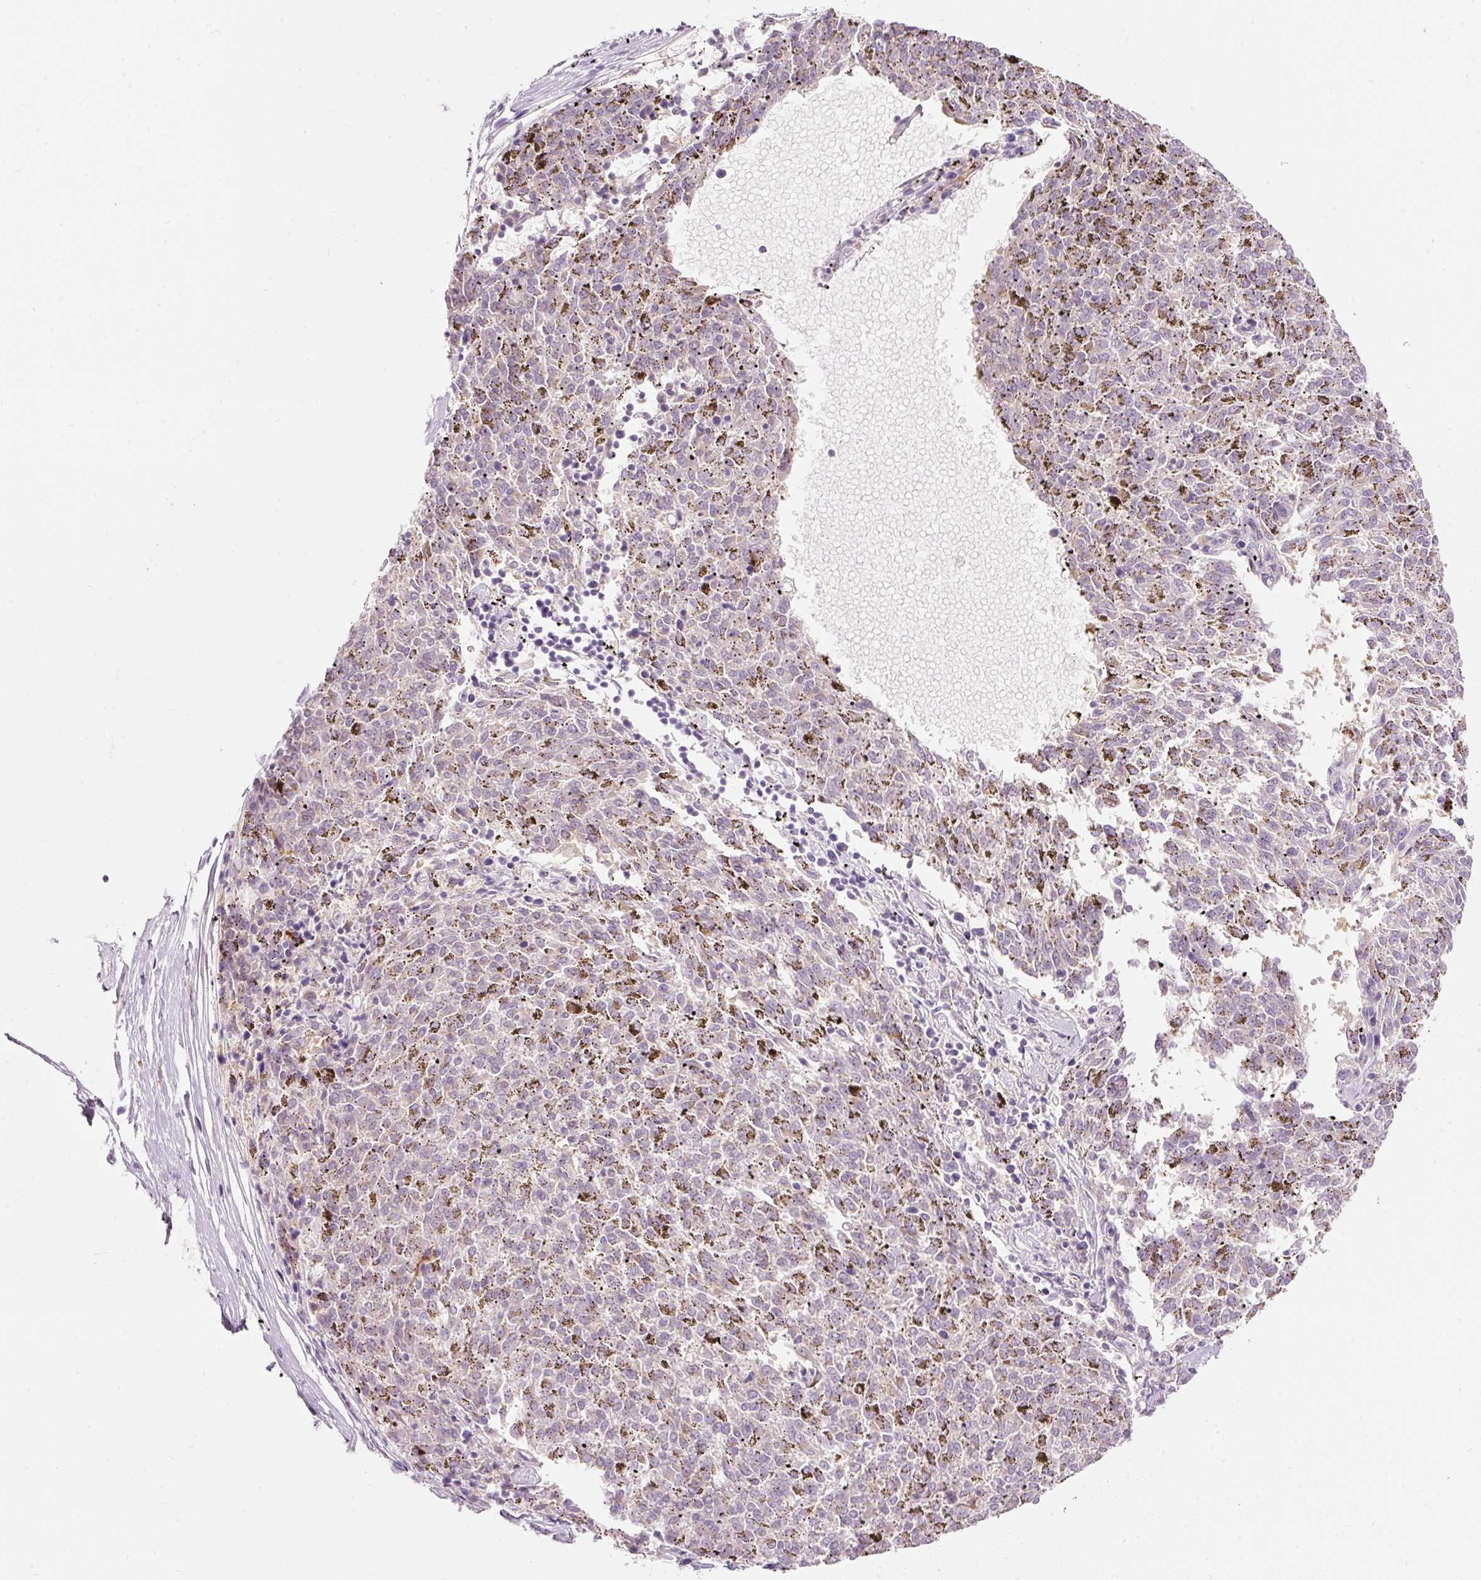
{"staining": {"intensity": "negative", "quantity": "none", "location": "none"}, "tissue": "melanoma", "cell_type": "Tumor cells", "image_type": "cancer", "snomed": [{"axis": "morphology", "description": "Malignant melanoma, NOS"}, {"axis": "topography", "description": "Skin"}], "caption": "DAB immunohistochemical staining of melanoma shows no significant positivity in tumor cells.", "gene": "MTHFD2", "patient": {"sex": "female", "age": 72}}